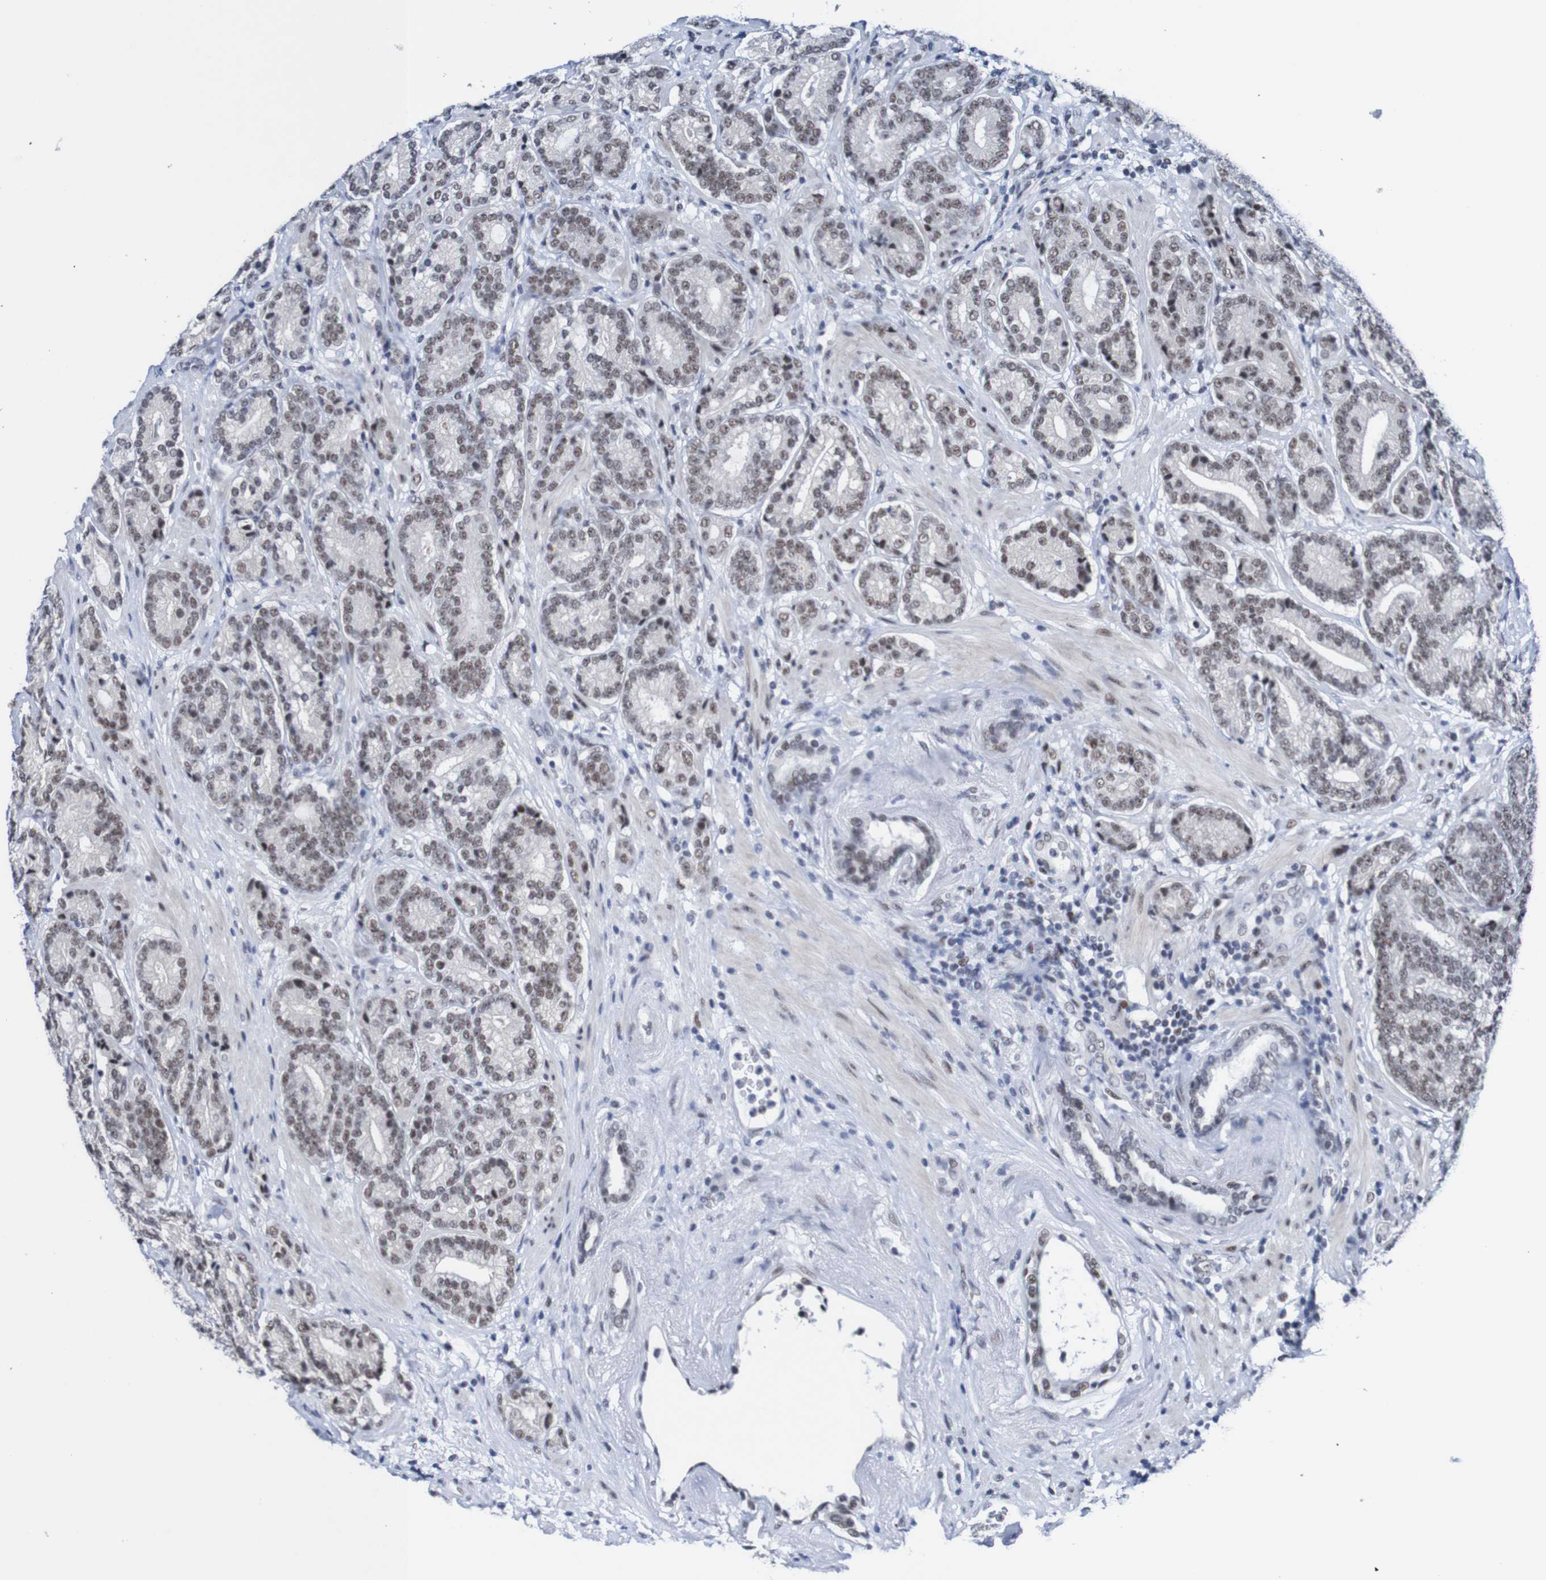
{"staining": {"intensity": "moderate", "quantity": "25%-75%", "location": "nuclear"}, "tissue": "prostate cancer", "cell_type": "Tumor cells", "image_type": "cancer", "snomed": [{"axis": "morphology", "description": "Adenocarcinoma, High grade"}, {"axis": "topography", "description": "Prostate"}], "caption": "Immunohistochemical staining of human prostate adenocarcinoma (high-grade) displays medium levels of moderate nuclear protein positivity in about 25%-75% of tumor cells.", "gene": "CDC5L", "patient": {"sex": "male", "age": 61}}